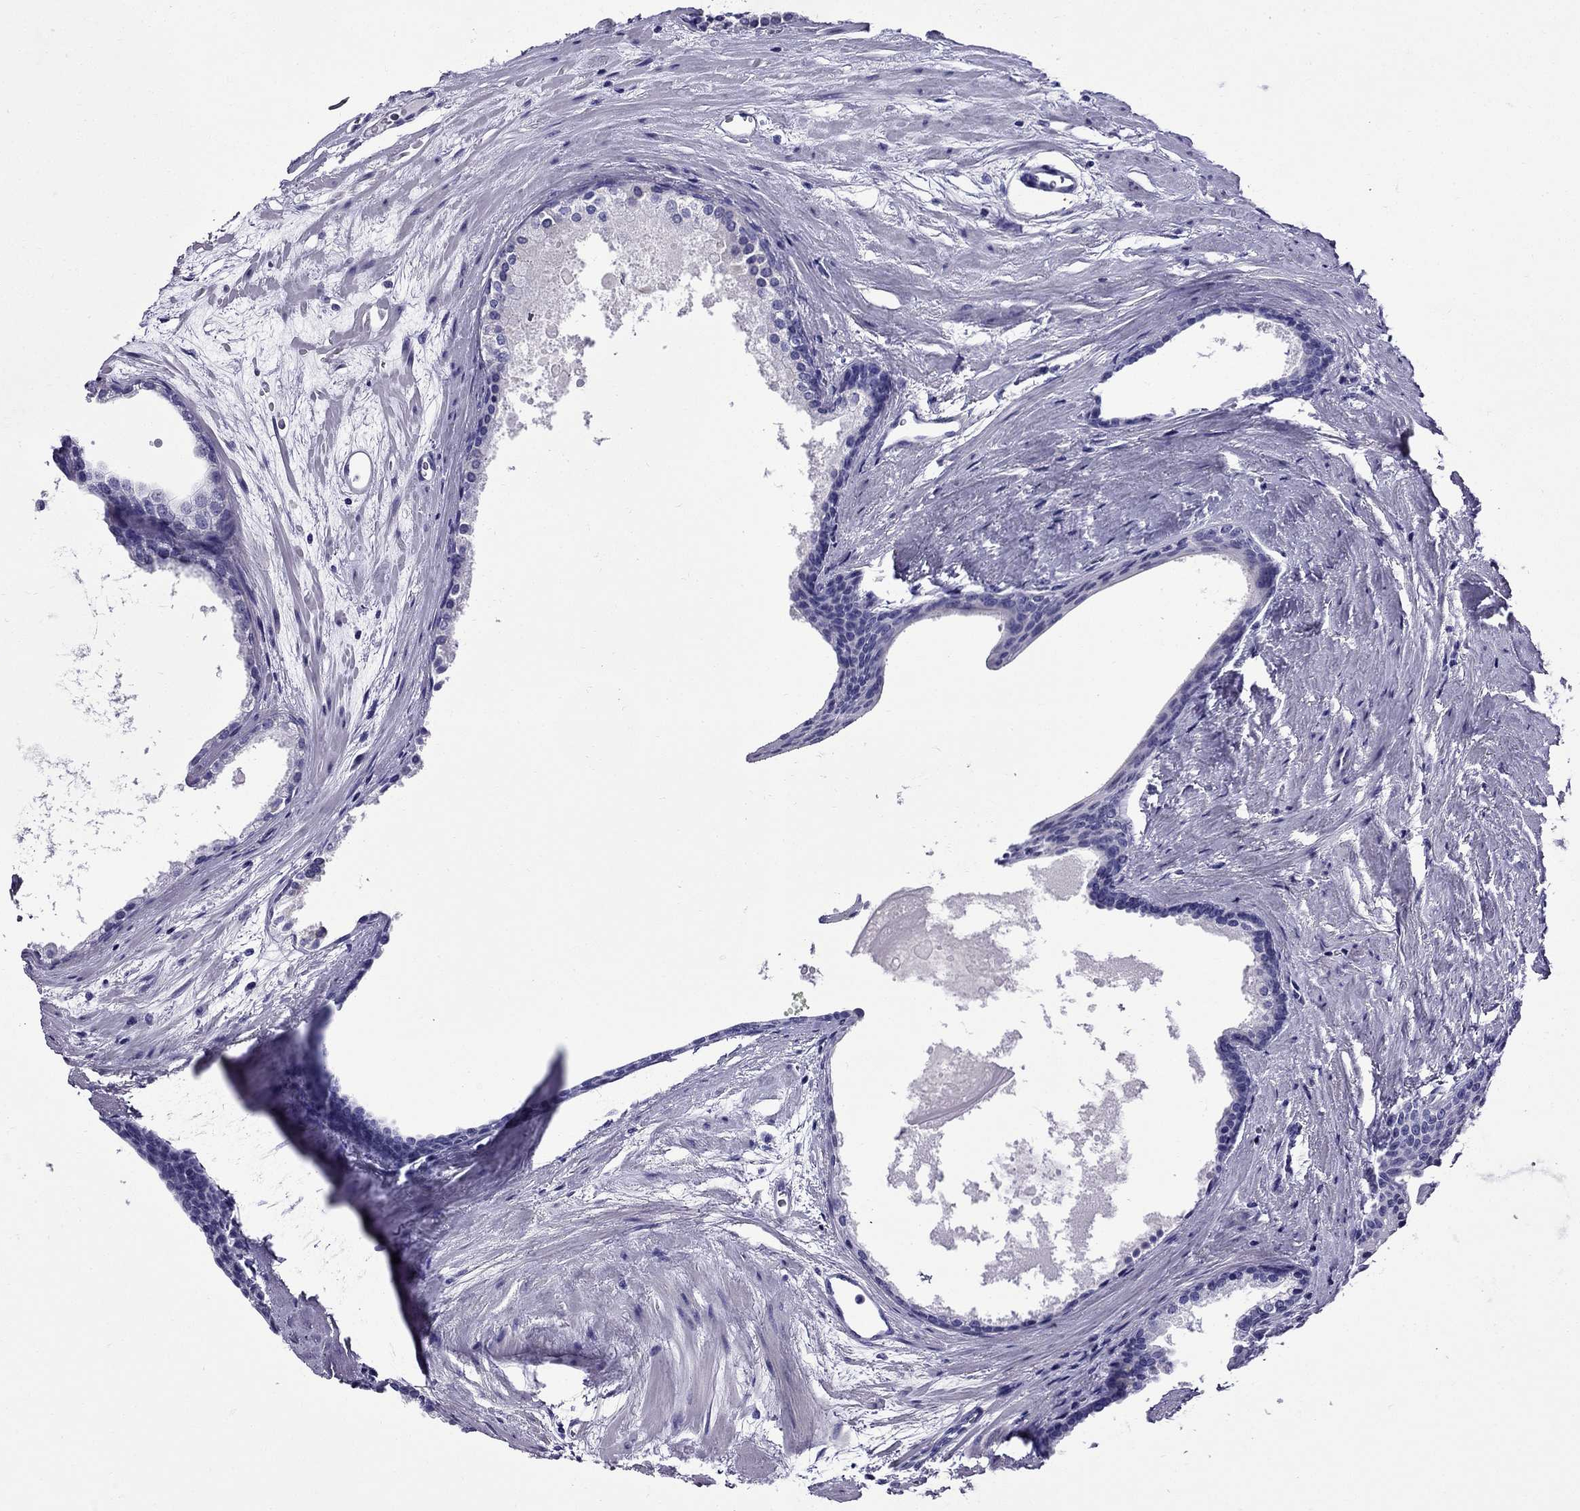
{"staining": {"intensity": "negative", "quantity": "none", "location": "none"}, "tissue": "prostate cancer", "cell_type": "Tumor cells", "image_type": "cancer", "snomed": [{"axis": "morphology", "description": "Adenocarcinoma, Low grade"}, {"axis": "topography", "description": "Prostate"}], "caption": "Immunohistochemical staining of human adenocarcinoma (low-grade) (prostate) shows no significant expression in tumor cells.", "gene": "ERC2", "patient": {"sex": "male", "age": 56}}